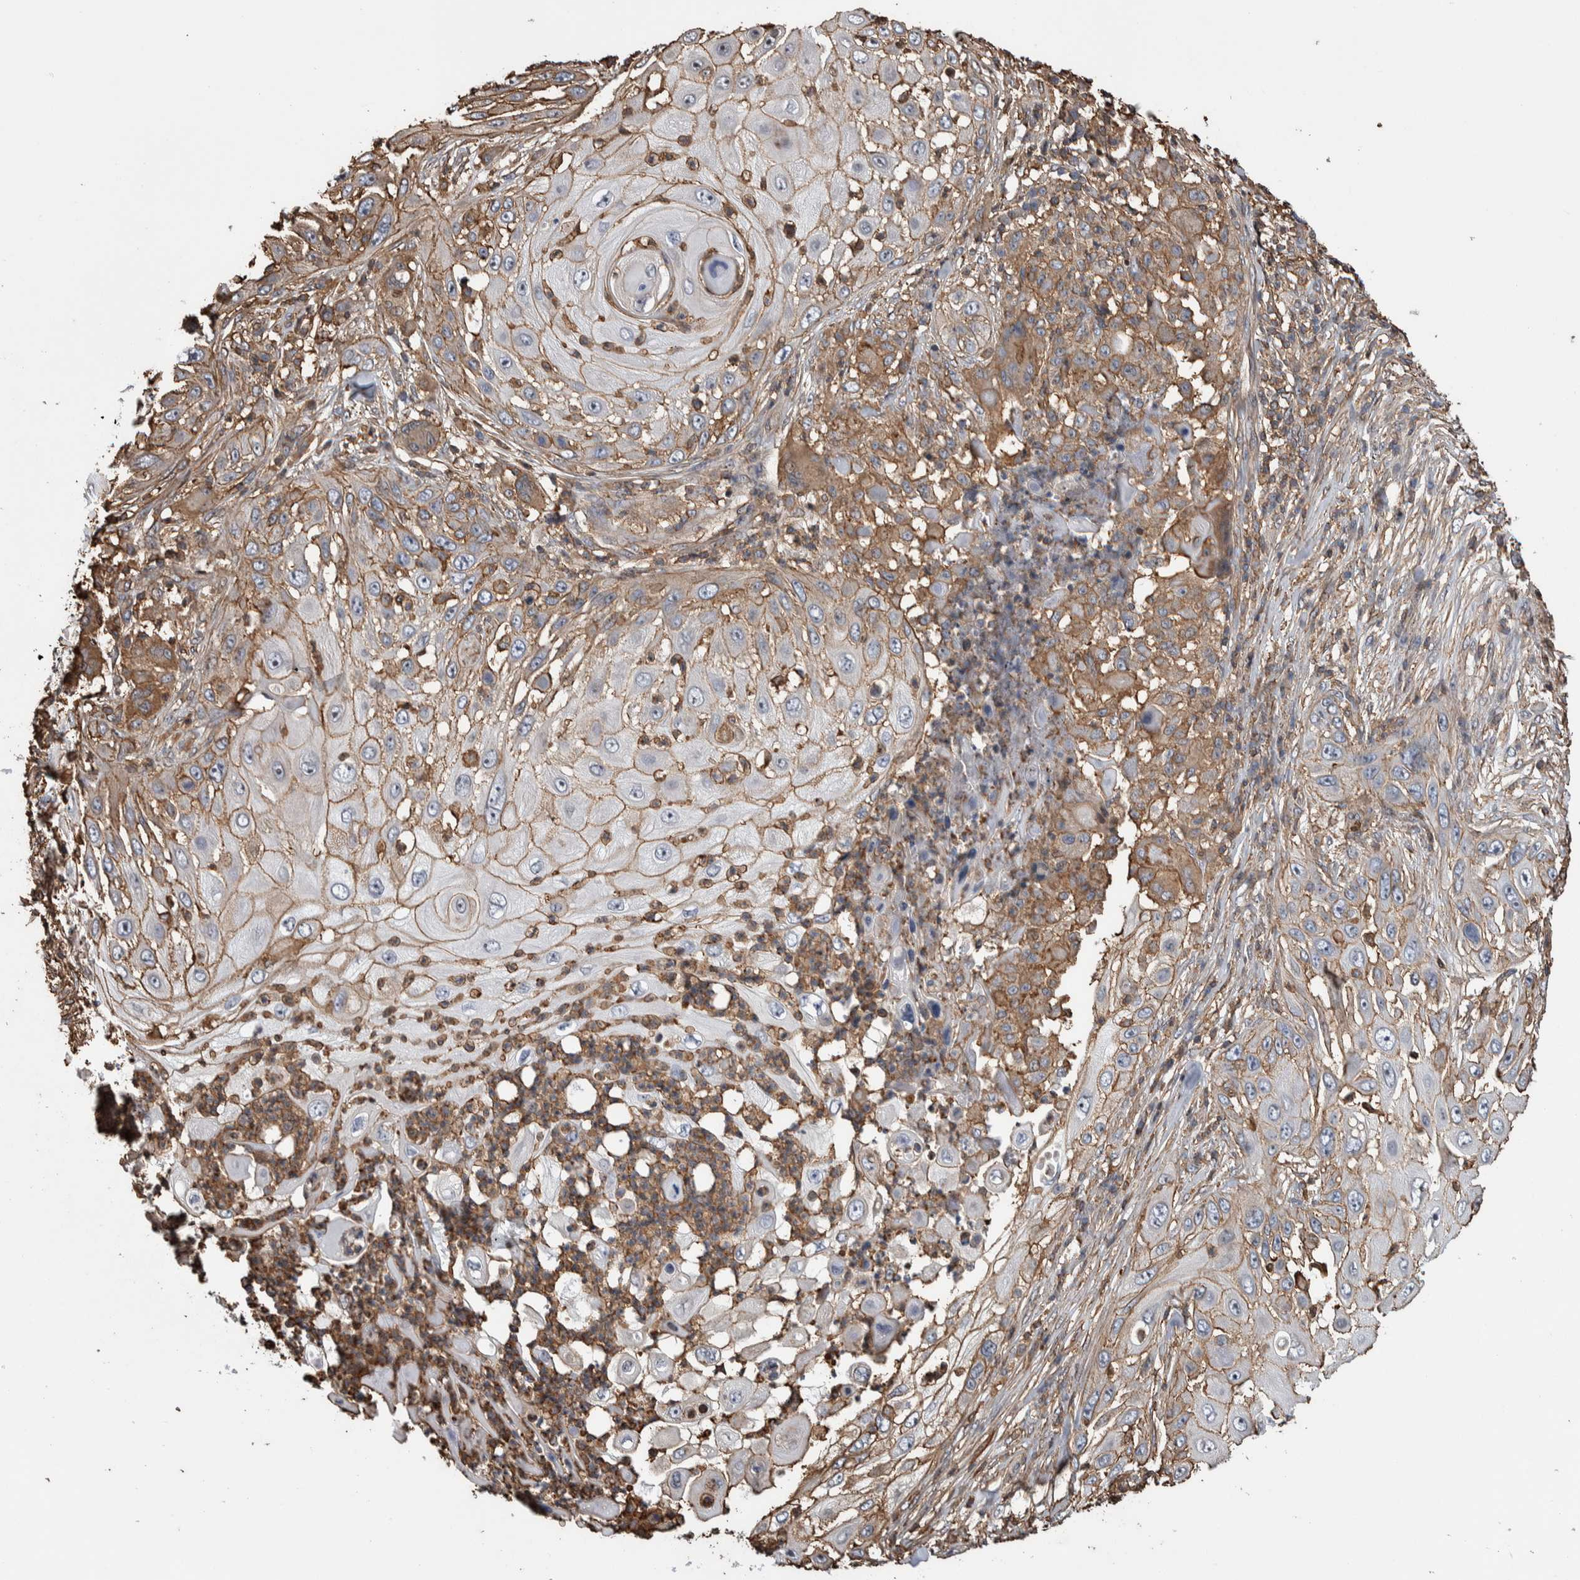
{"staining": {"intensity": "weak", "quantity": ">75%", "location": "cytoplasmic/membranous"}, "tissue": "skin cancer", "cell_type": "Tumor cells", "image_type": "cancer", "snomed": [{"axis": "morphology", "description": "Squamous cell carcinoma, NOS"}, {"axis": "topography", "description": "Skin"}], "caption": "Brown immunohistochemical staining in skin squamous cell carcinoma reveals weak cytoplasmic/membranous expression in about >75% of tumor cells. The staining is performed using DAB brown chromogen to label protein expression. The nuclei are counter-stained blue using hematoxylin.", "gene": "ENPP2", "patient": {"sex": "female", "age": 44}}